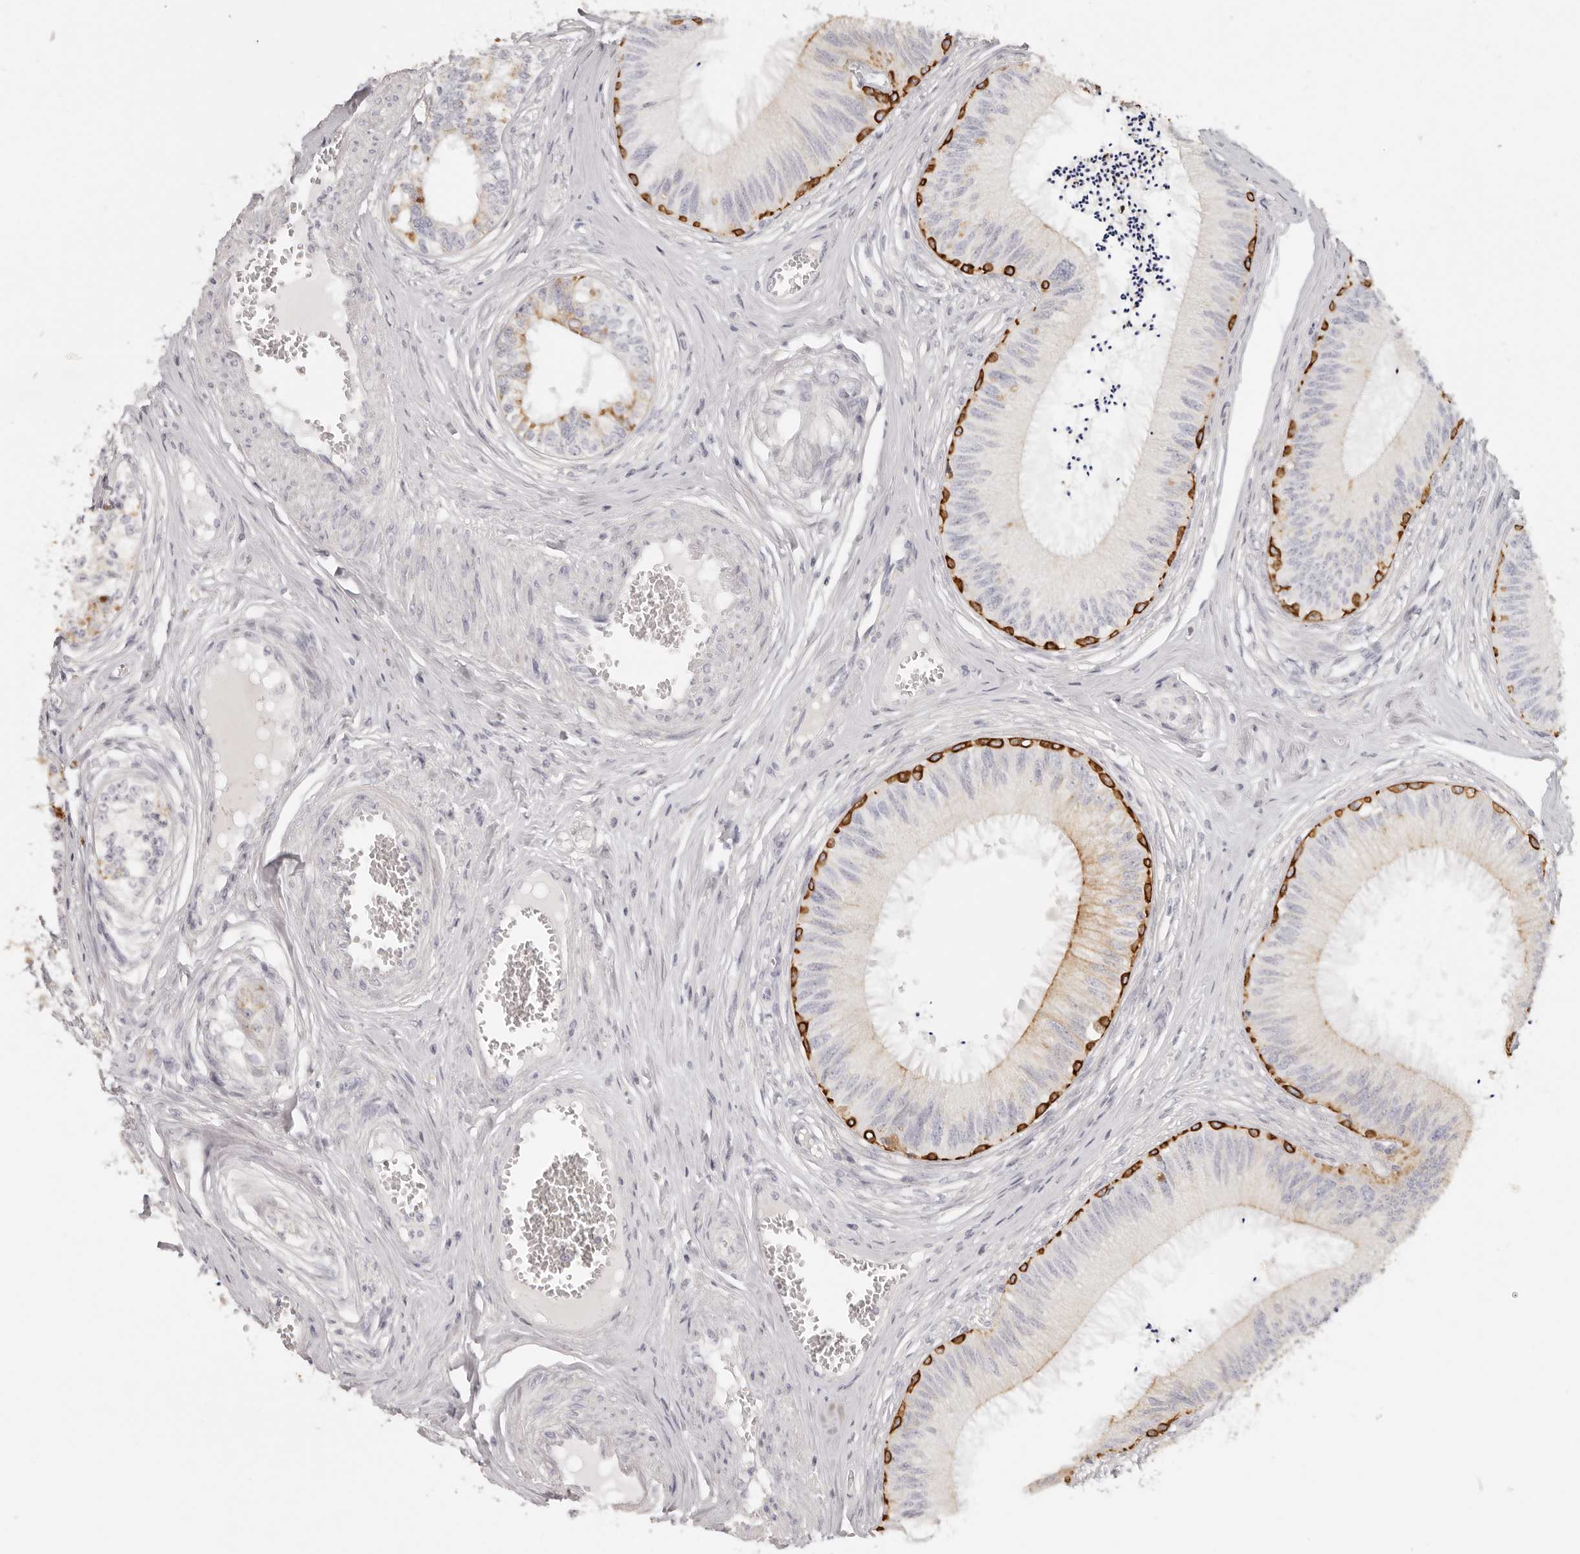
{"staining": {"intensity": "strong", "quantity": "<25%", "location": "cytoplasmic/membranous"}, "tissue": "epididymis", "cell_type": "Glandular cells", "image_type": "normal", "snomed": [{"axis": "morphology", "description": "Normal tissue, NOS"}, {"axis": "topography", "description": "Epididymis"}], "caption": "DAB (3,3'-diaminobenzidine) immunohistochemical staining of normal human epididymis shows strong cytoplasmic/membranous protein expression in approximately <25% of glandular cells. The staining was performed using DAB, with brown indicating positive protein expression. Nuclei are stained blue with hematoxylin.", "gene": "RXFP1", "patient": {"sex": "male", "age": 79}}